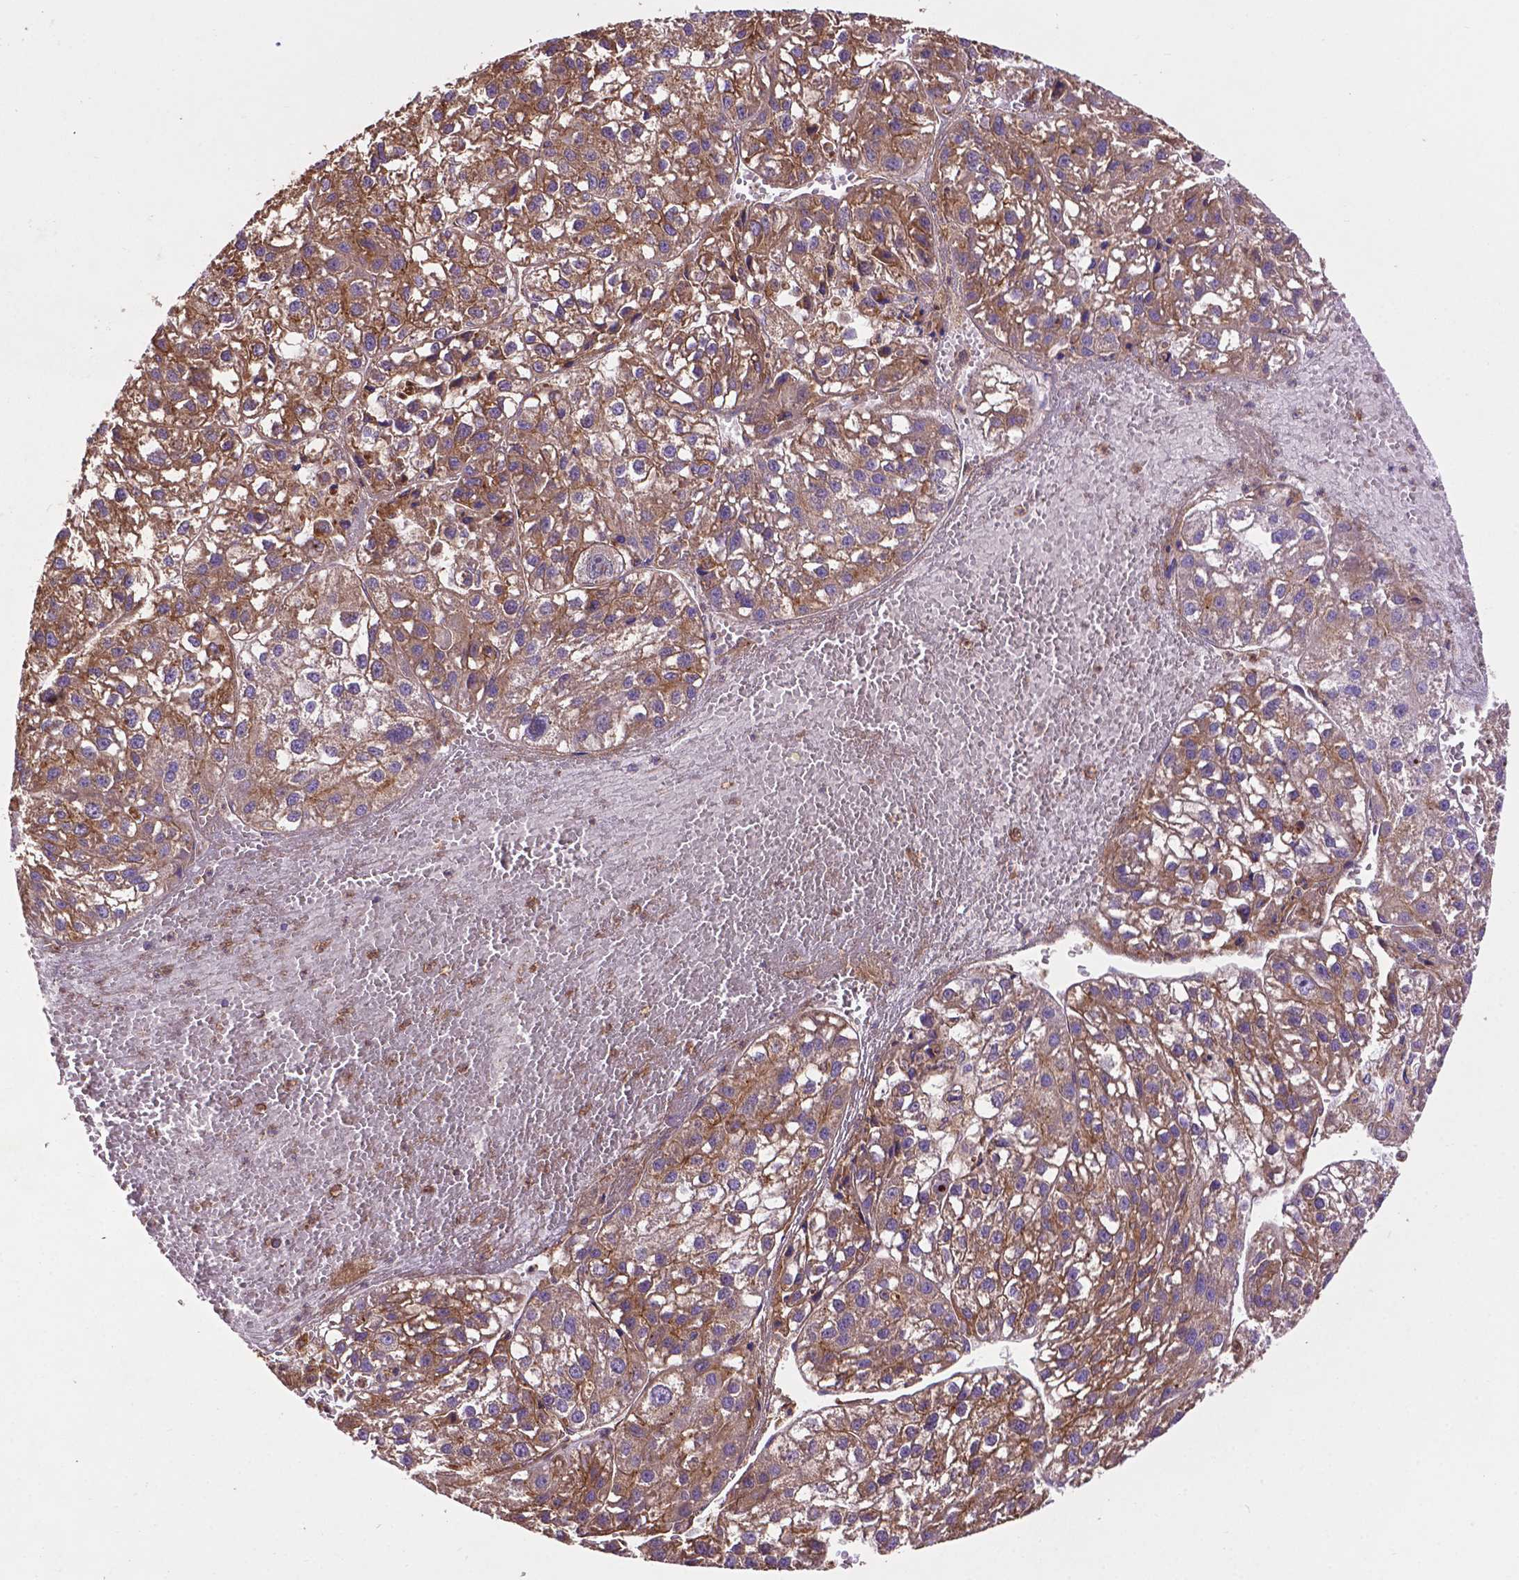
{"staining": {"intensity": "moderate", "quantity": ">75%", "location": "cytoplasmic/membranous"}, "tissue": "liver cancer", "cell_type": "Tumor cells", "image_type": "cancer", "snomed": [{"axis": "morphology", "description": "Carcinoma, Hepatocellular, NOS"}, {"axis": "topography", "description": "Liver"}], "caption": "Tumor cells exhibit moderate cytoplasmic/membranous staining in about >75% of cells in hepatocellular carcinoma (liver). The staining is performed using DAB brown chromogen to label protein expression. The nuclei are counter-stained blue using hematoxylin.", "gene": "CCDC71L", "patient": {"sex": "female", "age": 70}}